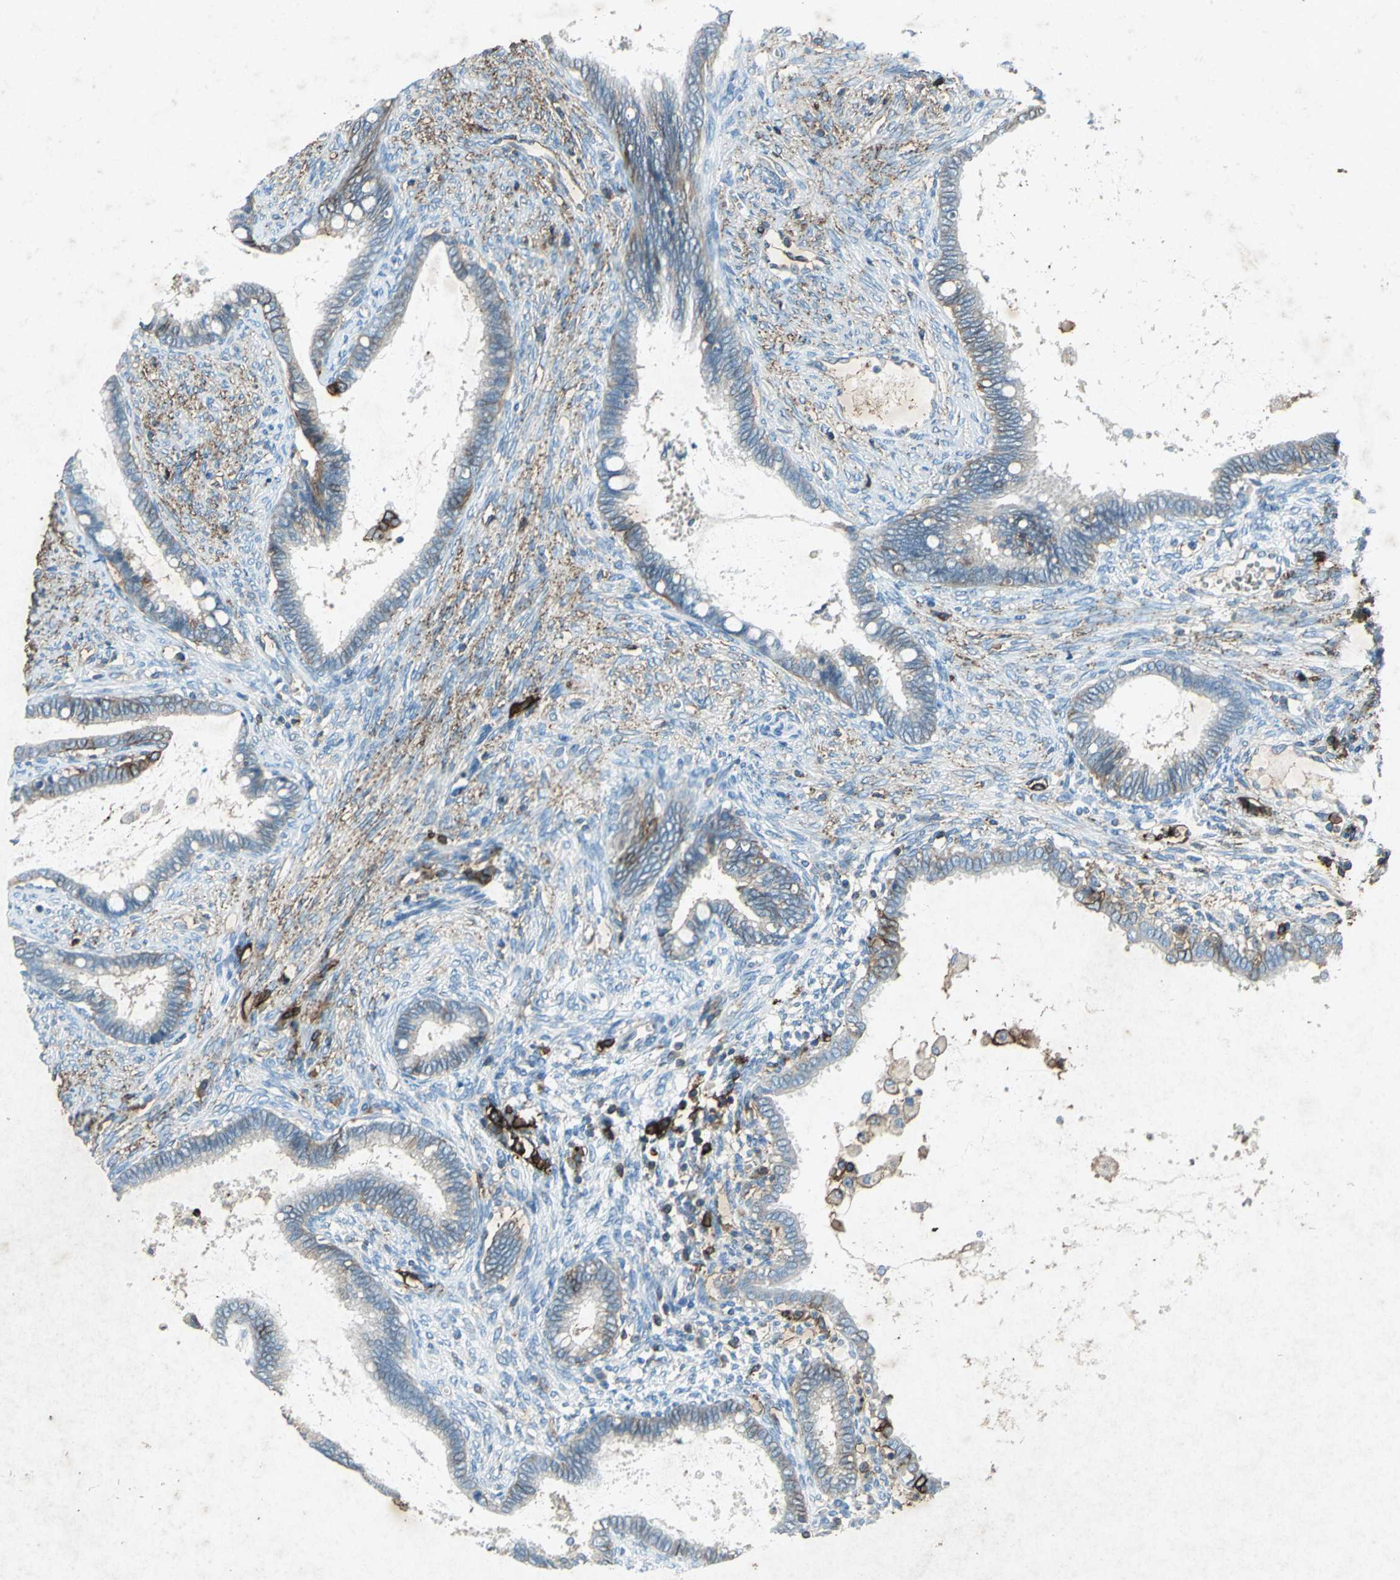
{"staining": {"intensity": "weak", "quantity": "25%-75%", "location": "cytoplasmic/membranous"}, "tissue": "cervical cancer", "cell_type": "Tumor cells", "image_type": "cancer", "snomed": [{"axis": "morphology", "description": "Adenocarcinoma, NOS"}, {"axis": "topography", "description": "Cervix"}], "caption": "Adenocarcinoma (cervical) tissue demonstrates weak cytoplasmic/membranous positivity in about 25%-75% of tumor cells, visualized by immunohistochemistry.", "gene": "CCR6", "patient": {"sex": "female", "age": 44}}